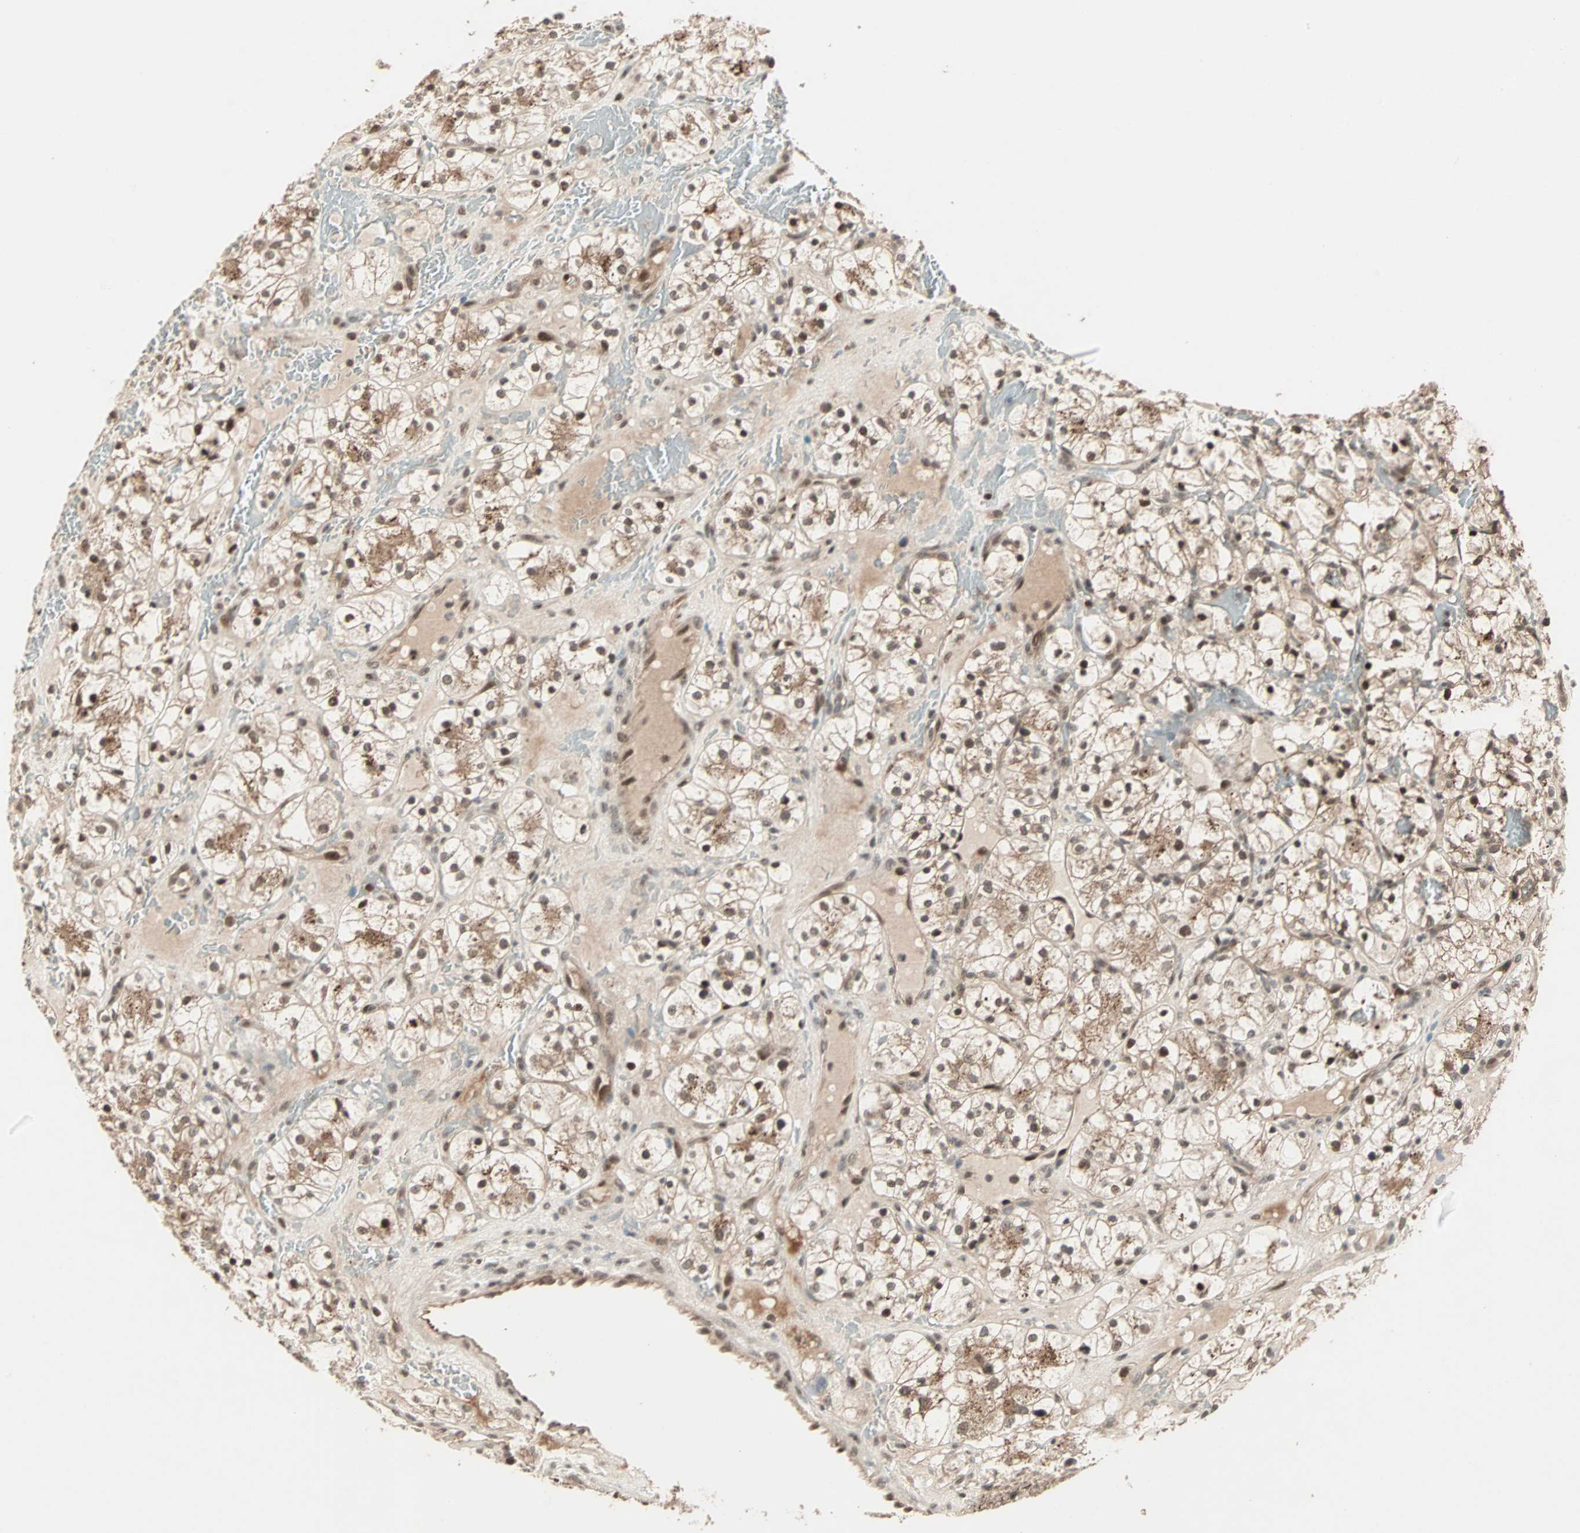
{"staining": {"intensity": "moderate", "quantity": ">75%", "location": "cytoplasmic/membranous,nuclear"}, "tissue": "renal cancer", "cell_type": "Tumor cells", "image_type": "cancer", "snomed": [{"axis": "morphology", "description": "Adenocarcinoma, NOS"}, {"axis": "topography", "description": "Kidney"}], "caption": "Human renal adenocarcinoma stained for a protein (brown) displays moderate cytoplasmic/membranous and nuclear positive expression in approximately >75% of tumor cells.", "gene": "ZNF701", "patient": {"sex": "female", "age": 60}}